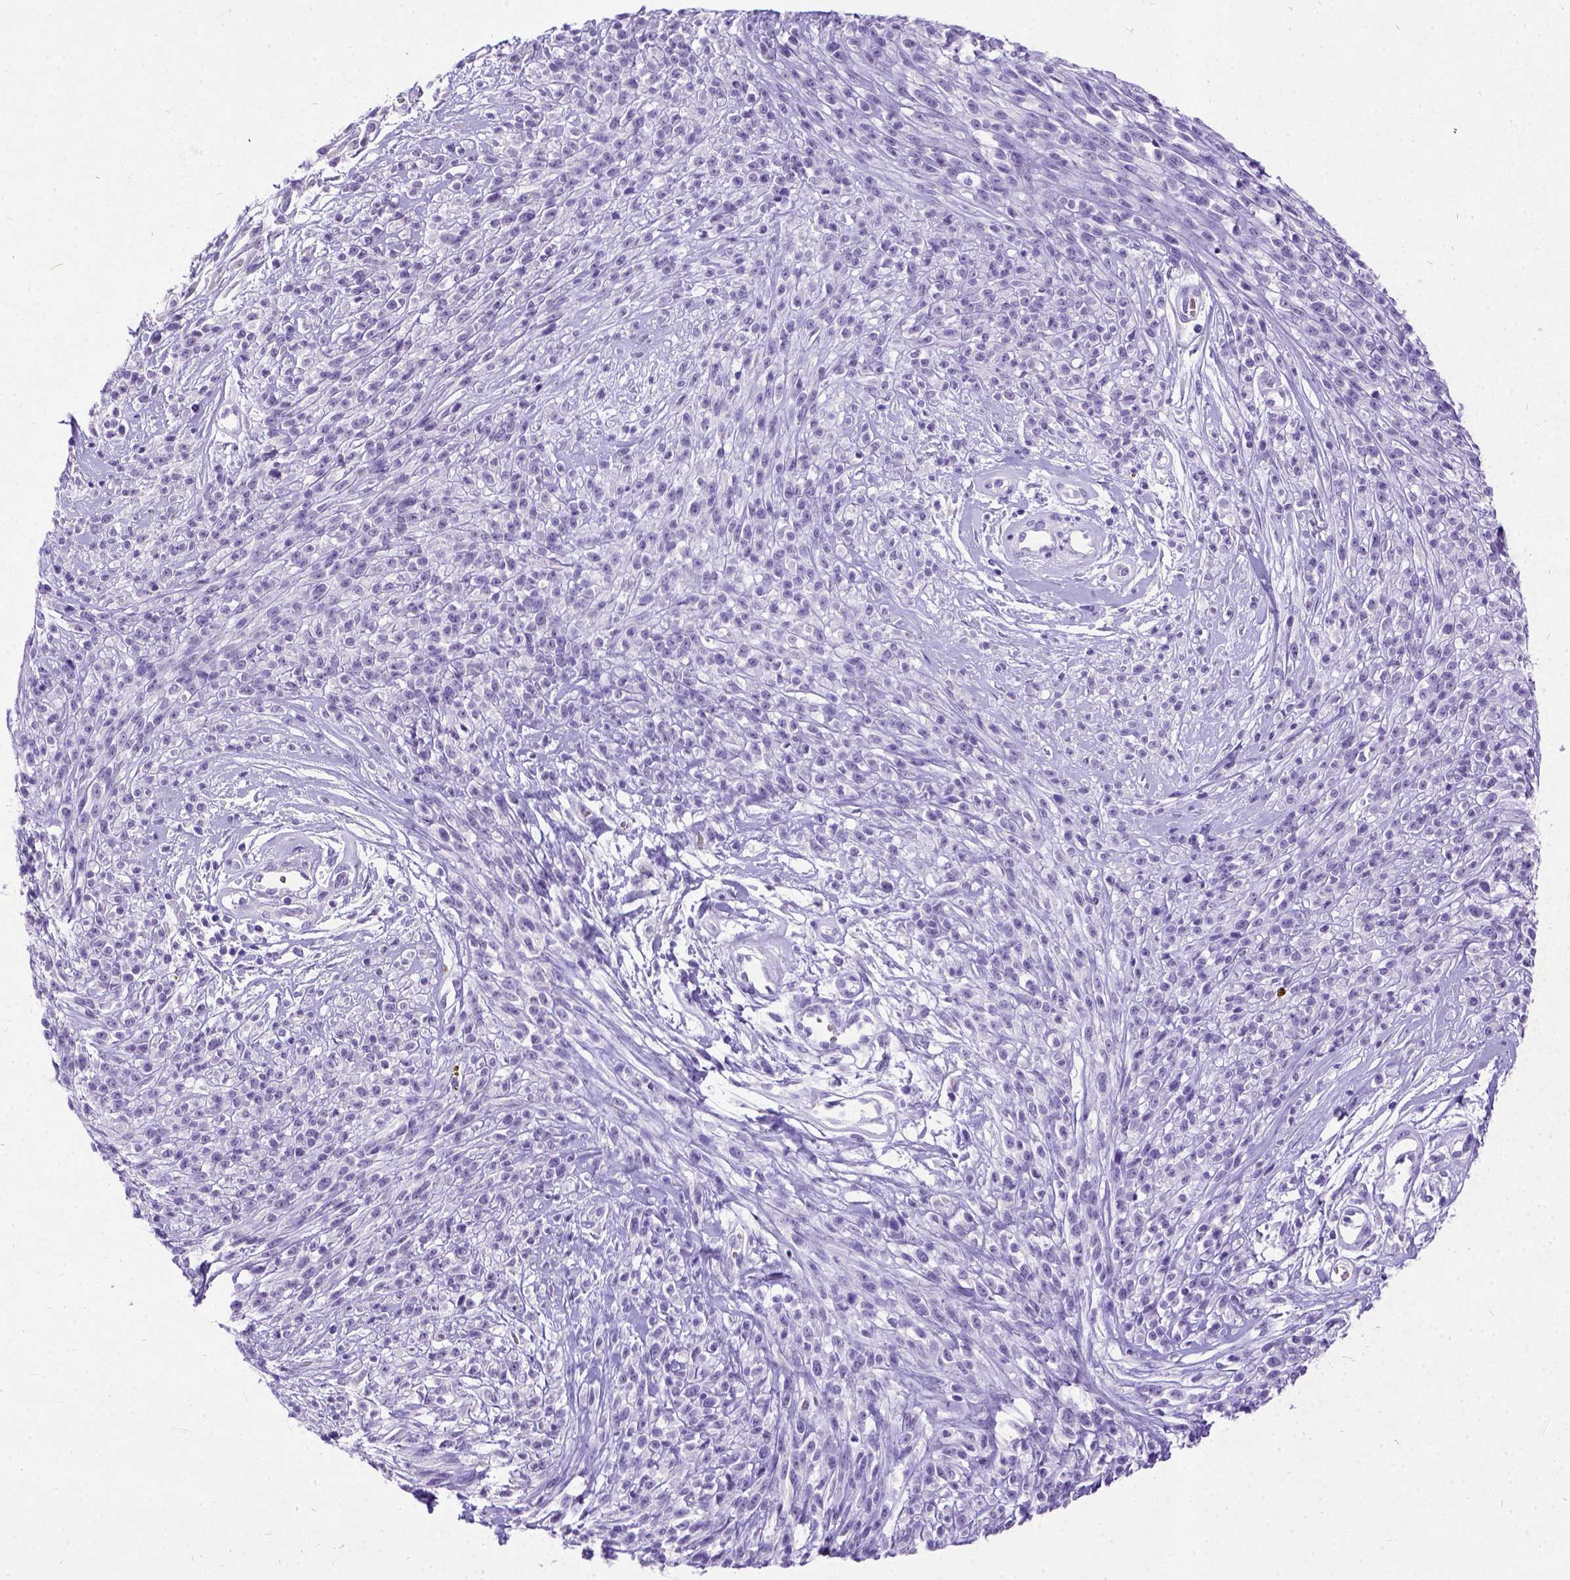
{"staining": {"intensity": "negative", "quantity": "none", "location": "none"}, "tissue": "melanoma", "cell_type": "Tumor cells", "image_type": "cancer", "snomed": [{"axis": "morphology", "description": "Malignant melanoma, NOS"}, {"axis": "topography", "description": "Skin"}, {"axis": "topography", "description": "Skin of trunk"}], "caption": "A photomicrograph of melanoma stained for a protein demonstrates no brown staining in tumor cells. (DAB (3,3'-diaminobenzidine) immunohistochemistry (IHC), high magnification).", "gene": "NEUROD4", "patient": {"sex": "male", "age": 74}}